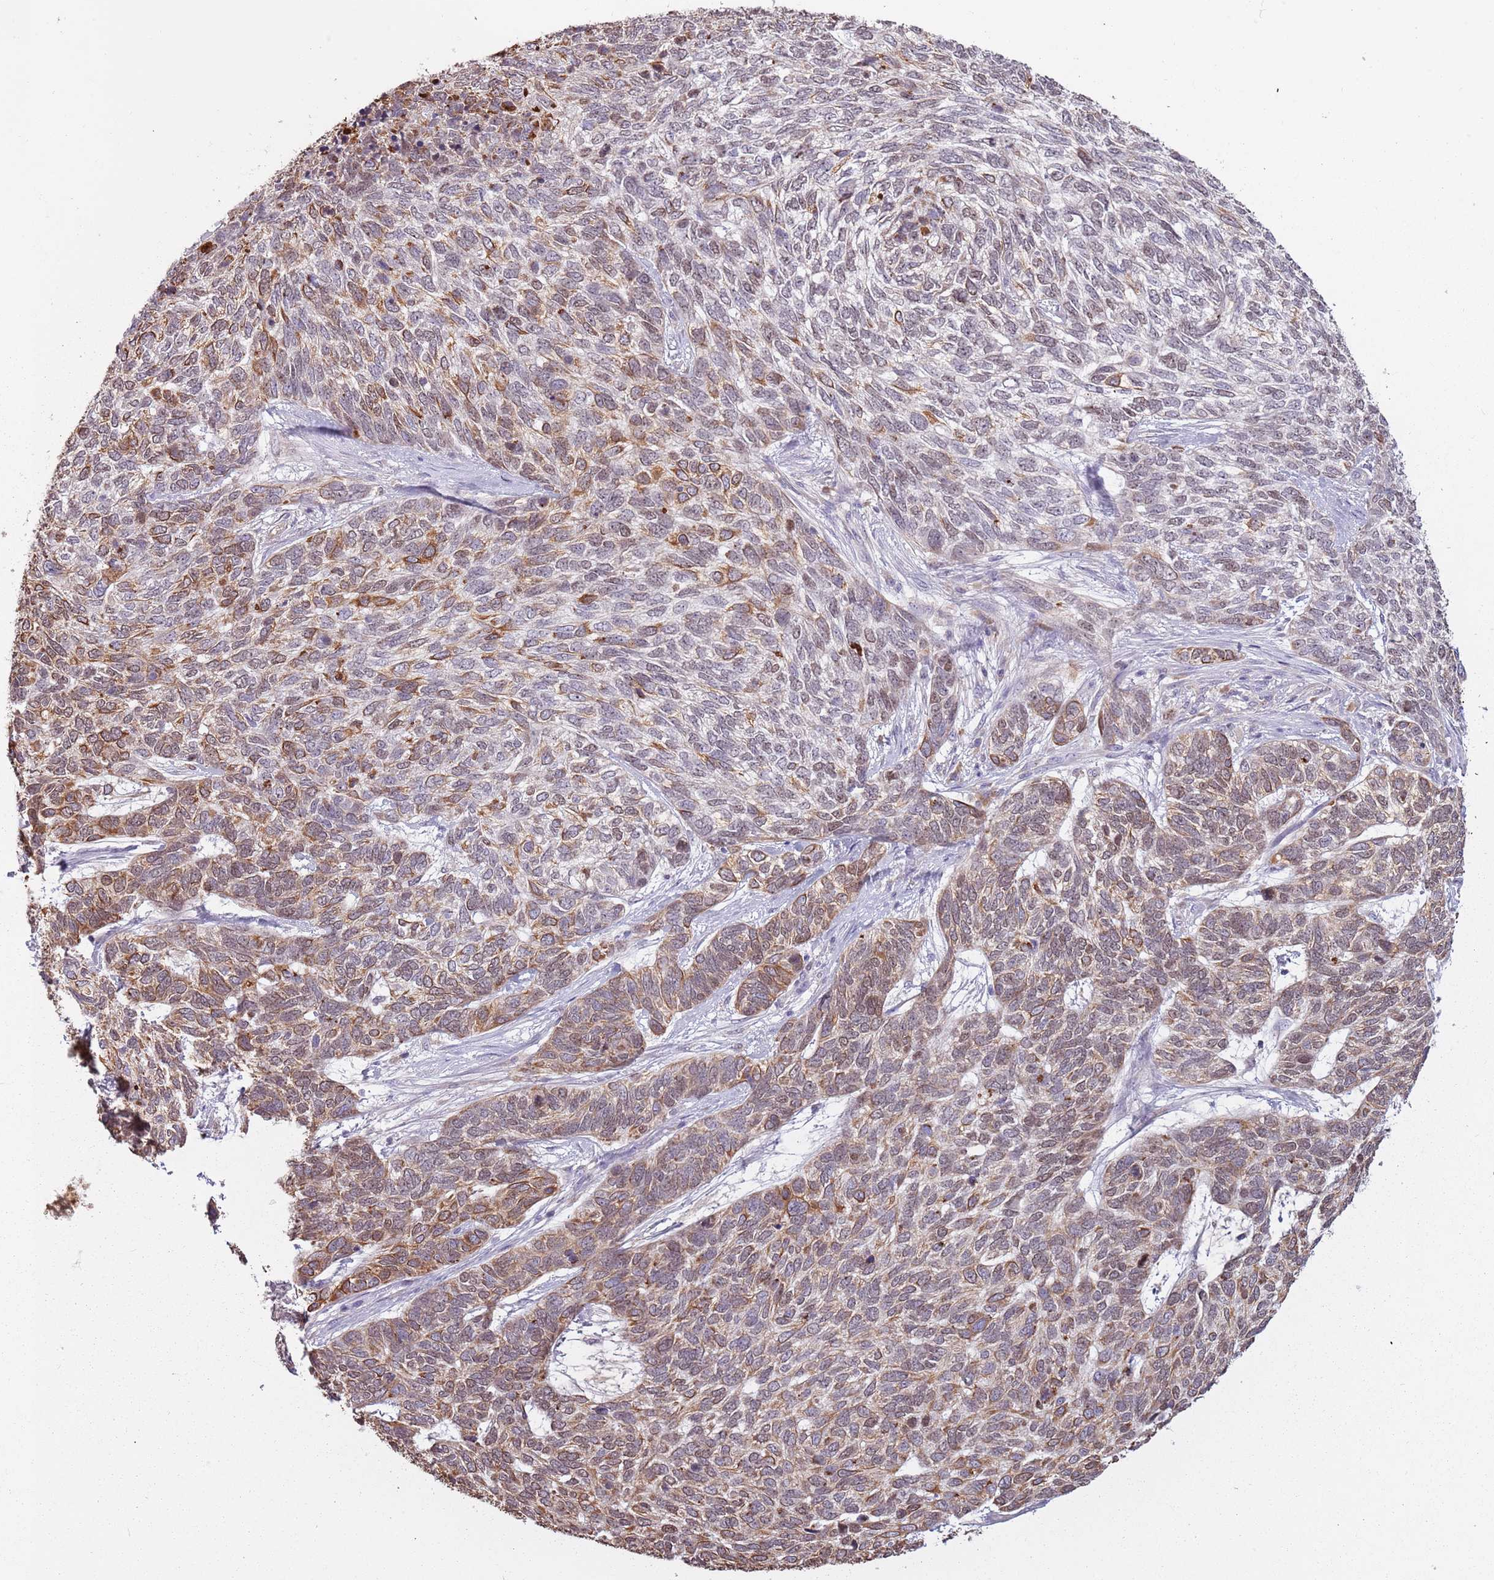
{"staining": {"intensity": "moderate", "quantity": ">75%", "location": "cytoplasmic/membranous"}, "tissue": "skin cancer", "cell_type": "Tumor cells", "image_type": "cancer", "snomed": [{"axis": "morphology", "description": "Basal cell carcinoma"}, {"axis": "topography", "description": "Skin"}], "caption": "Immunohistochemical staining of human basal cell carcinoma (skin) reveals moderate cytoplasmic/membranous protein positivity in about >75% of tumor cells.", "gene": "SYS1", "patient": {"sex": "female", "age": 65}}